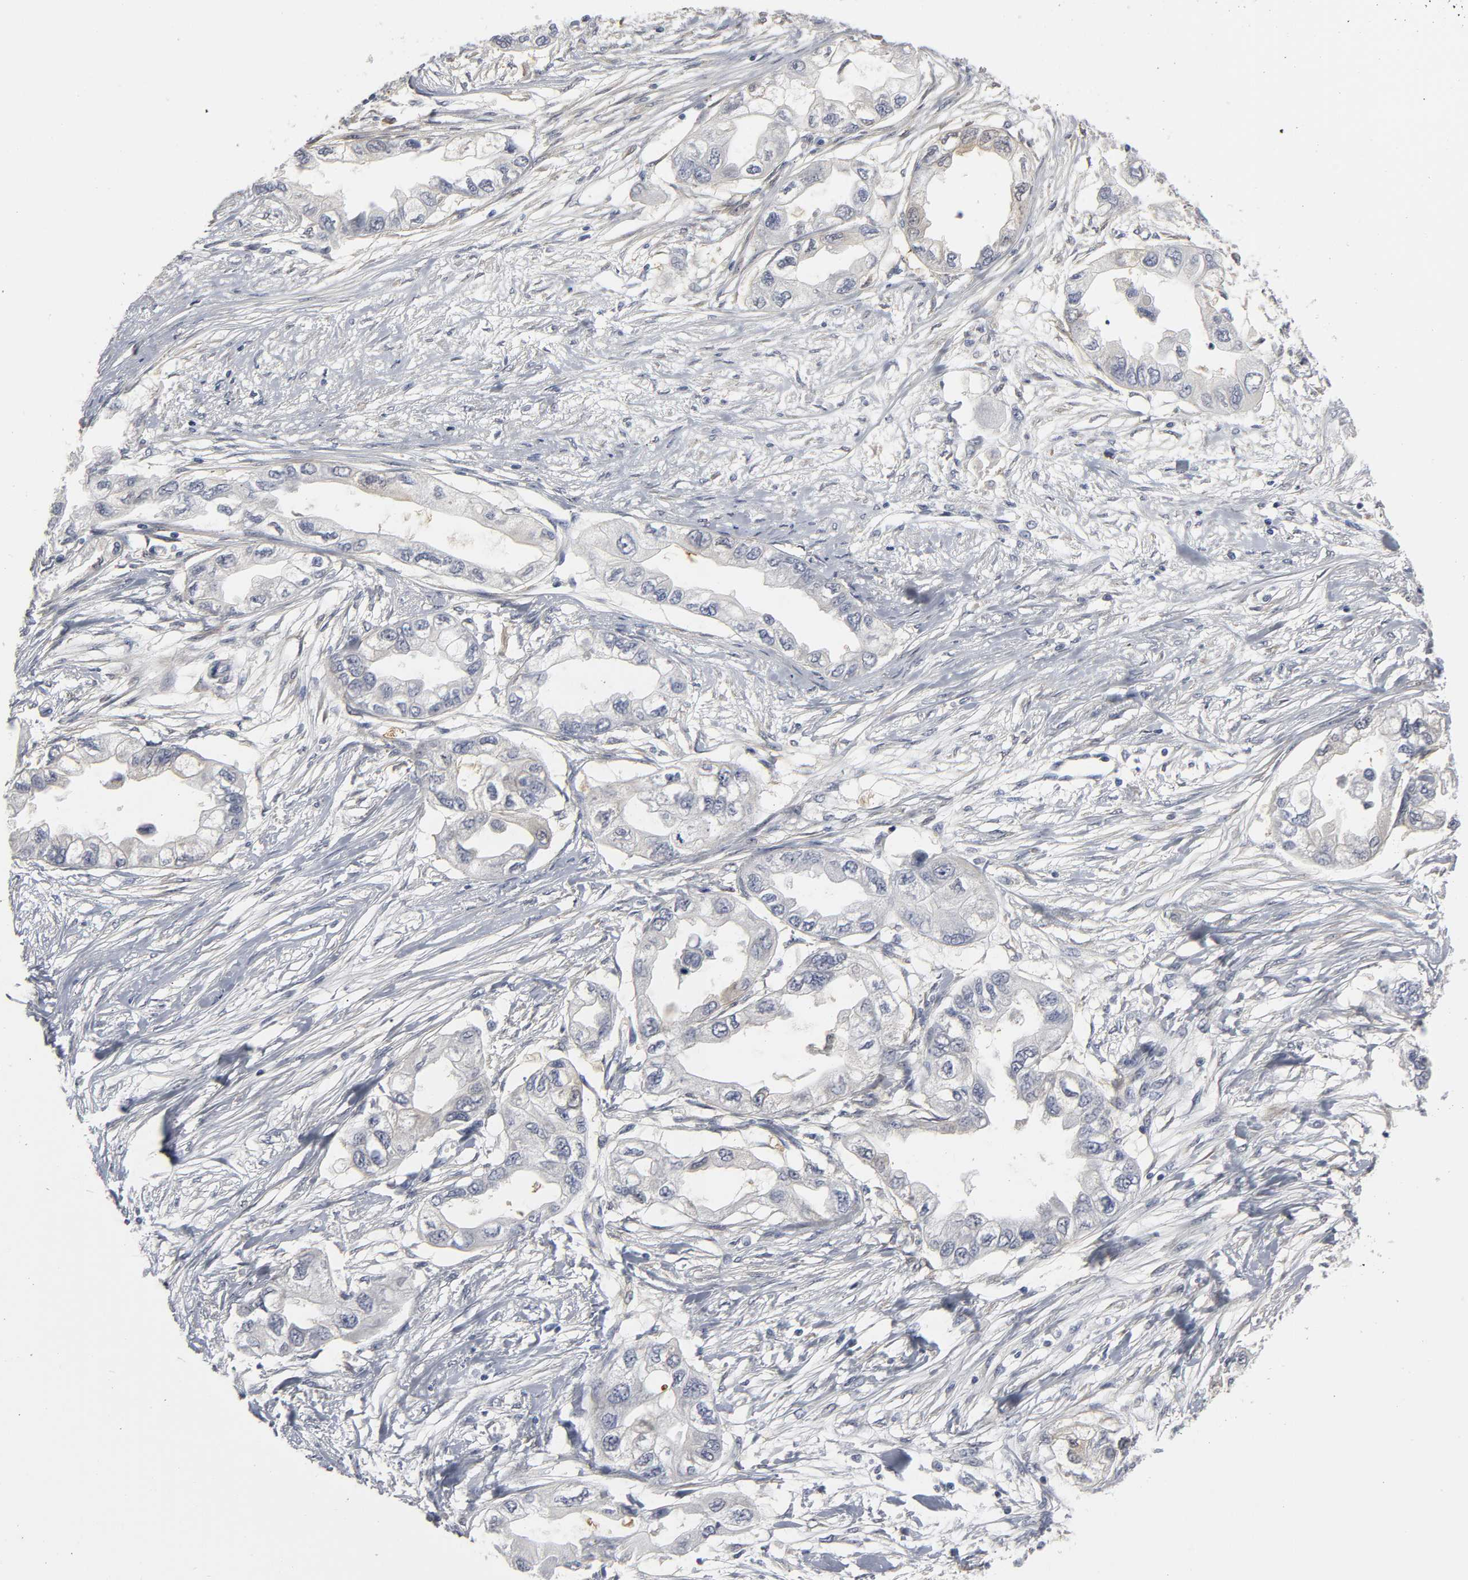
{"staining": {"intensity": "weak", "quantity": "<25%", "location": "cytoplasmic/membranous"}, "tissue": "endometrial cancer", "cell_type": "Tumor cells", "image_type": "cancer", "snomed": [{"axis": "morphology", "description": "Adenocarcinoma, NOS"}, {"axis": "topography", "description": "Endometrium"}], "caption": "A photomicrograph of endometrial cancer (adenocarcinoma) stained for a protein shows no brown staining in tumor cells.", "gene": "PDLIM3", "patient": {"sex": "female", "age": 67}}